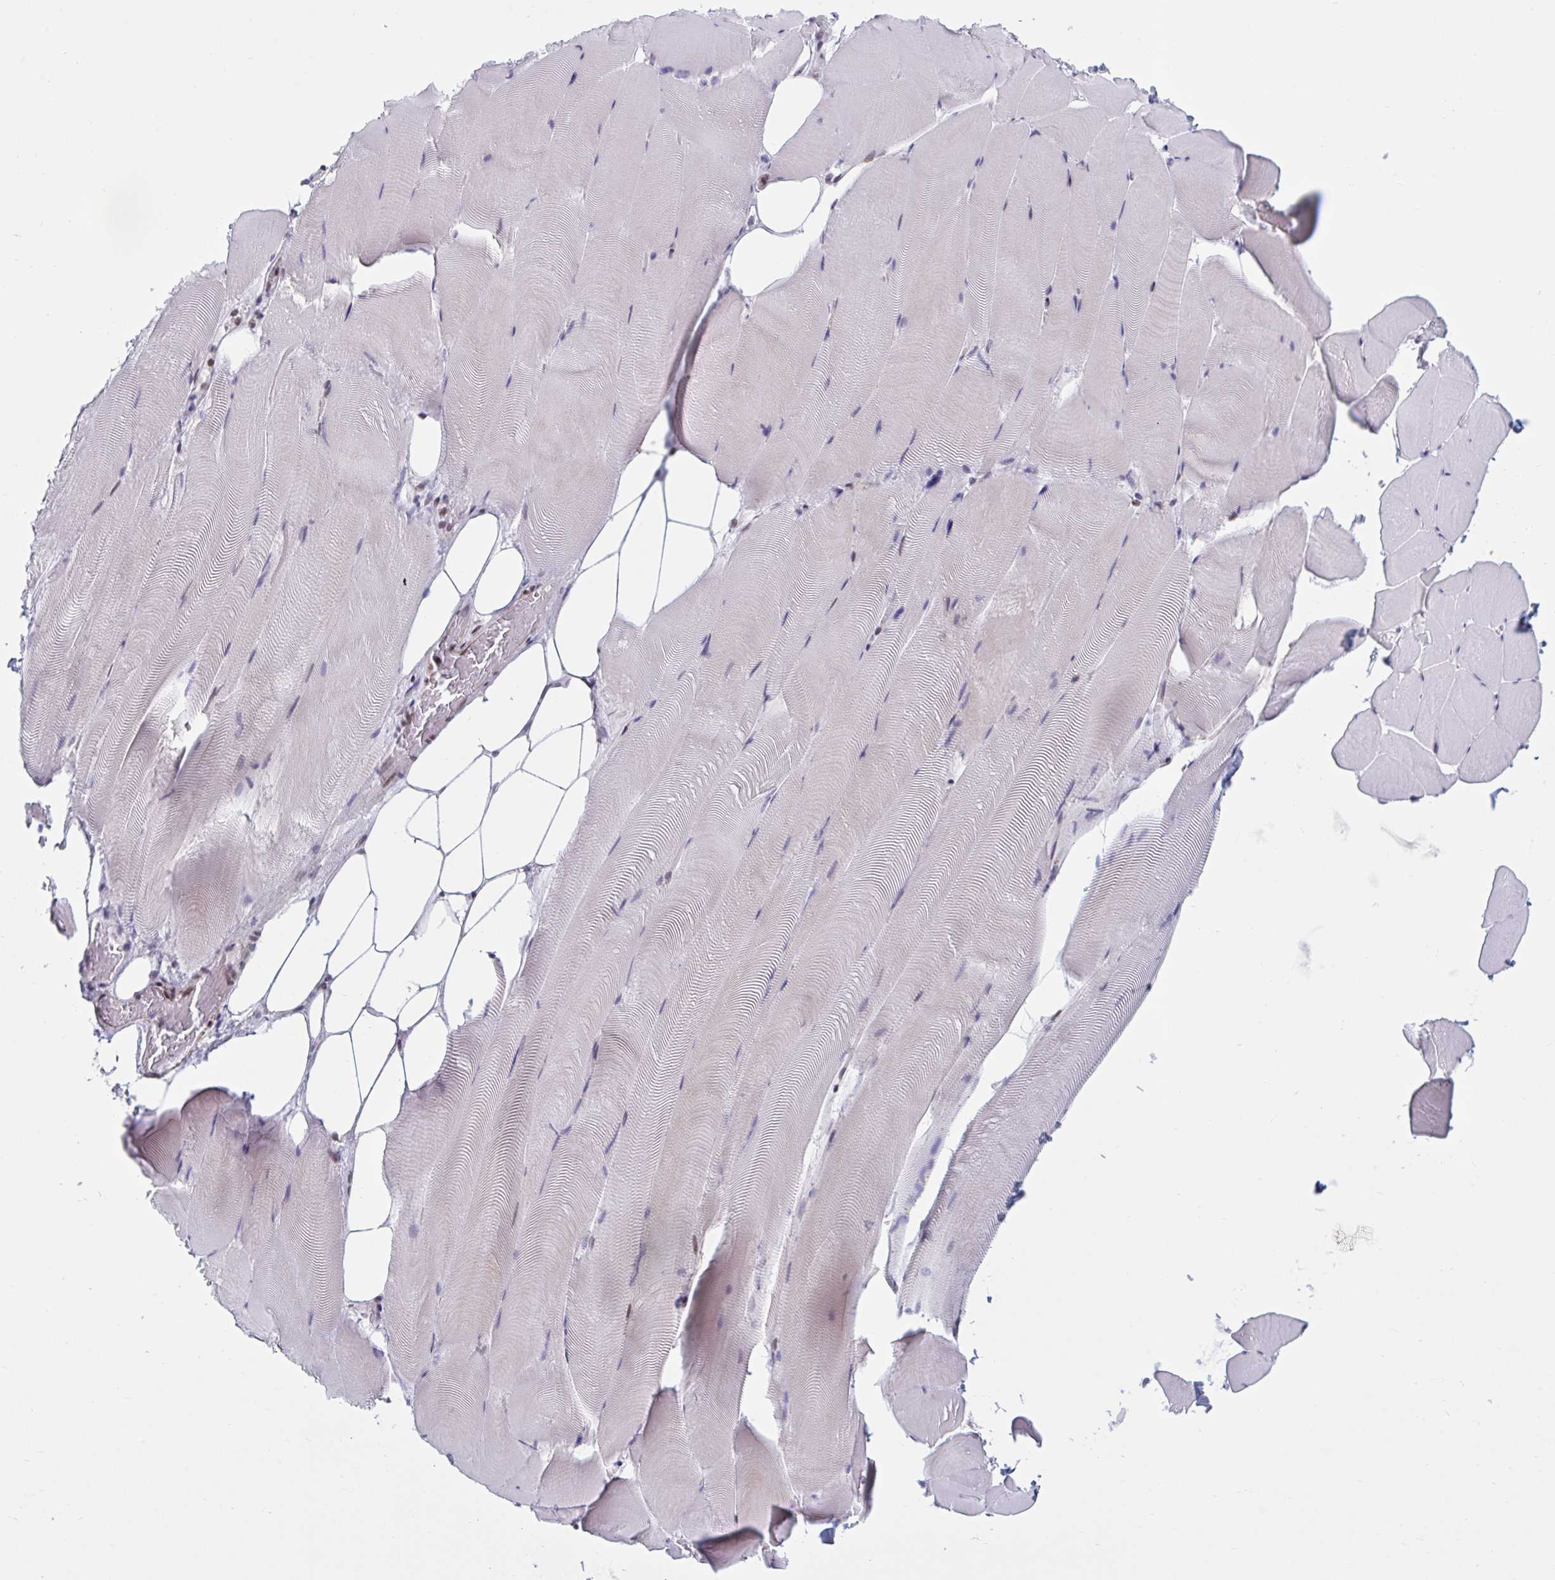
{"staining": {"intensity": "negative", "quantity": "none", "location": "none"}, "tissue": "skeletal muscle", "cell_type": "Myocytes", "image_type": "normal", "snomed": [{"axis": "morphology", "description": "Normal tissue, NOS"}, {"axis": "topography", "description": "Skeletal muscle"}], "caption": "Immunohistochemical staining of unremarkable human skeletal muscle demonstrates no significant positivity in myocytes.", "gene": "HSD17B6", "patient": {"sex": "female", "age": 64}}